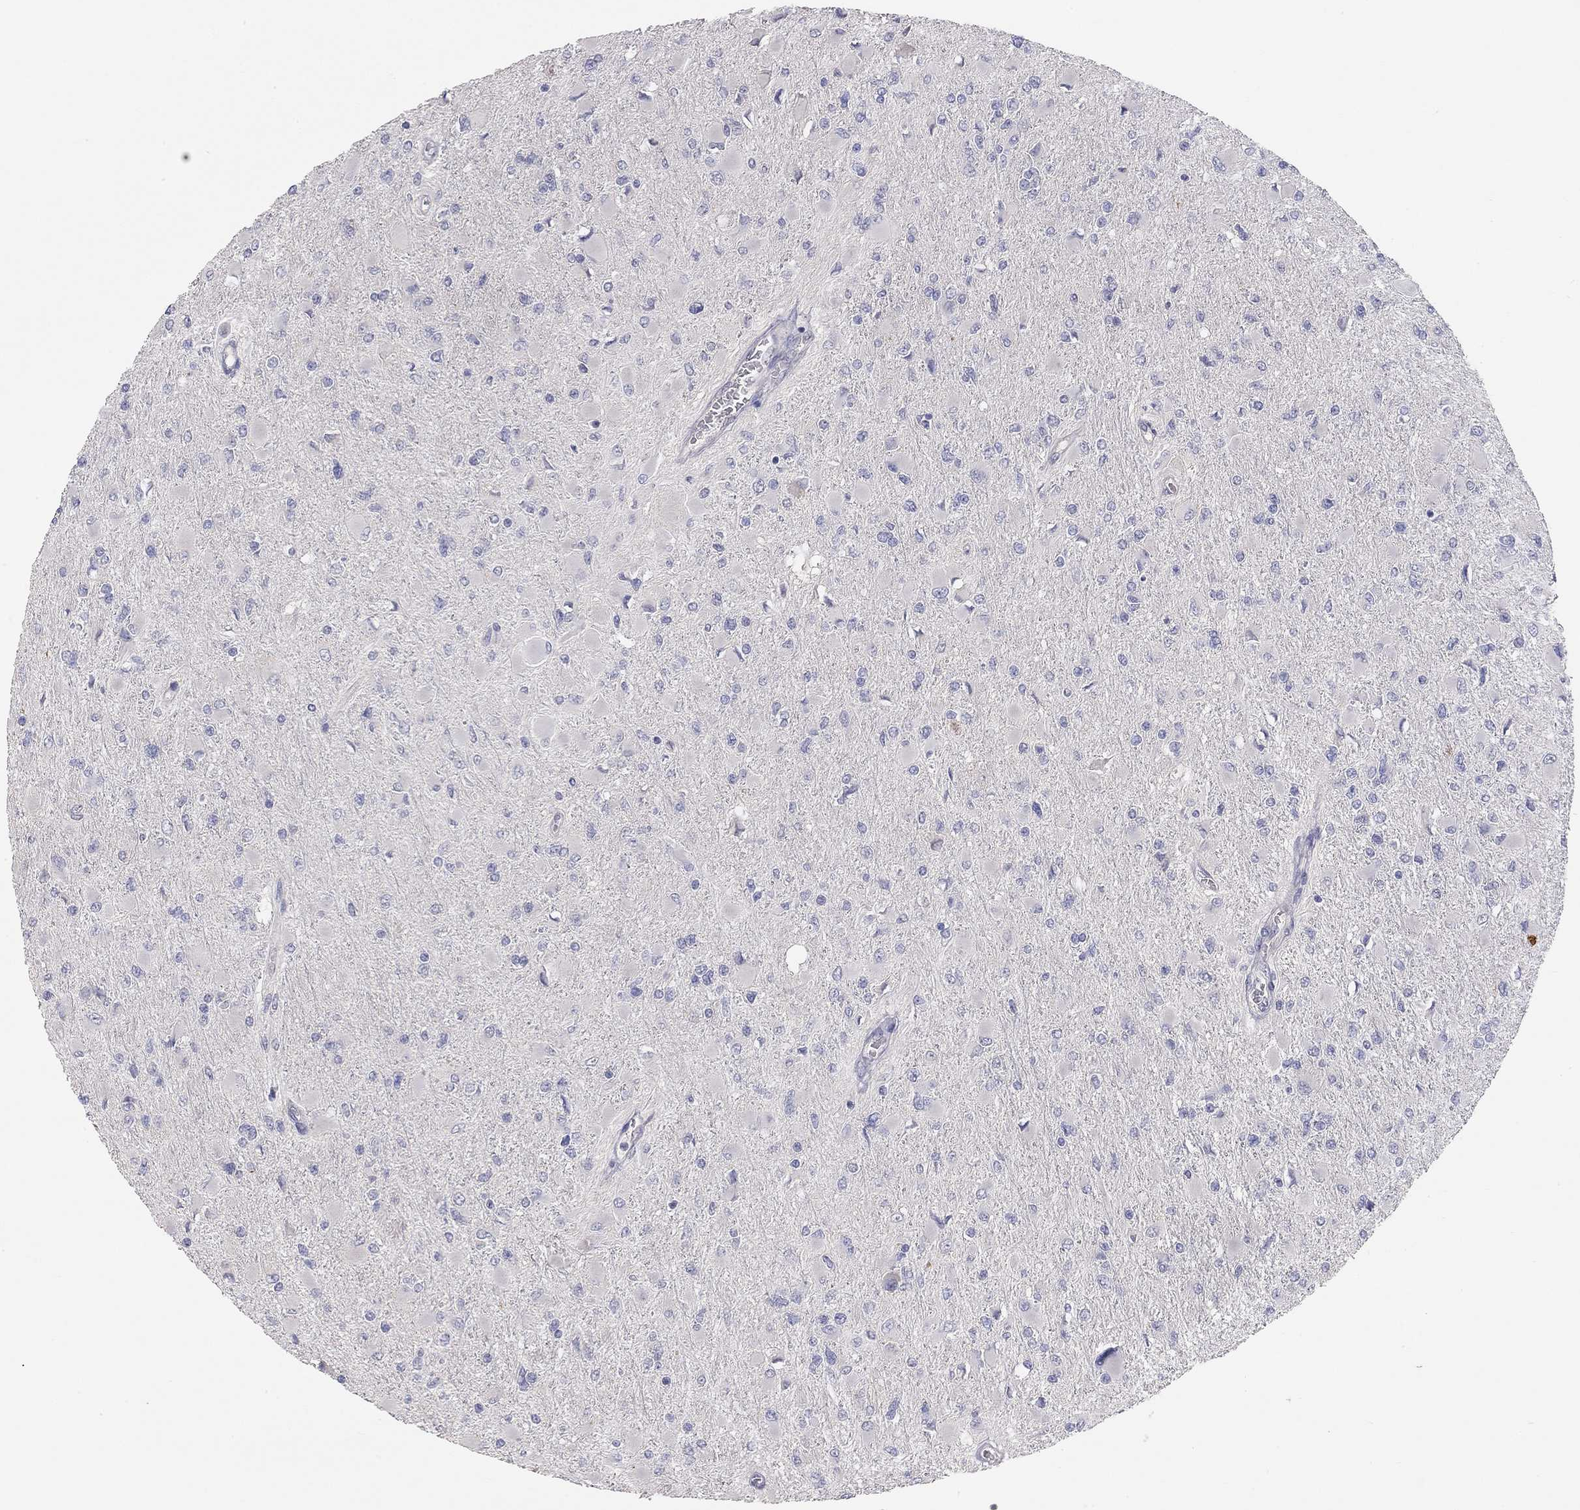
{"staining": {"intensity": "negative", "quantity": "none", "location": "none"}, "tissue": "glioma", "cell_type": "Tumor cells", "image_type": "cancer", "snomed": [{"axis": "morphology", "description": "Glioma, malignant, High grade"}, {"axis": "topography", "description": "Cerebral cortex"}], "caption": "This is a histopathology image of IHC staining of malignant glioma (high-grade), which shows no expression in tumor cells.", "gene": "PAPSS2", "patient": {"sex": "female", "age": 36}}